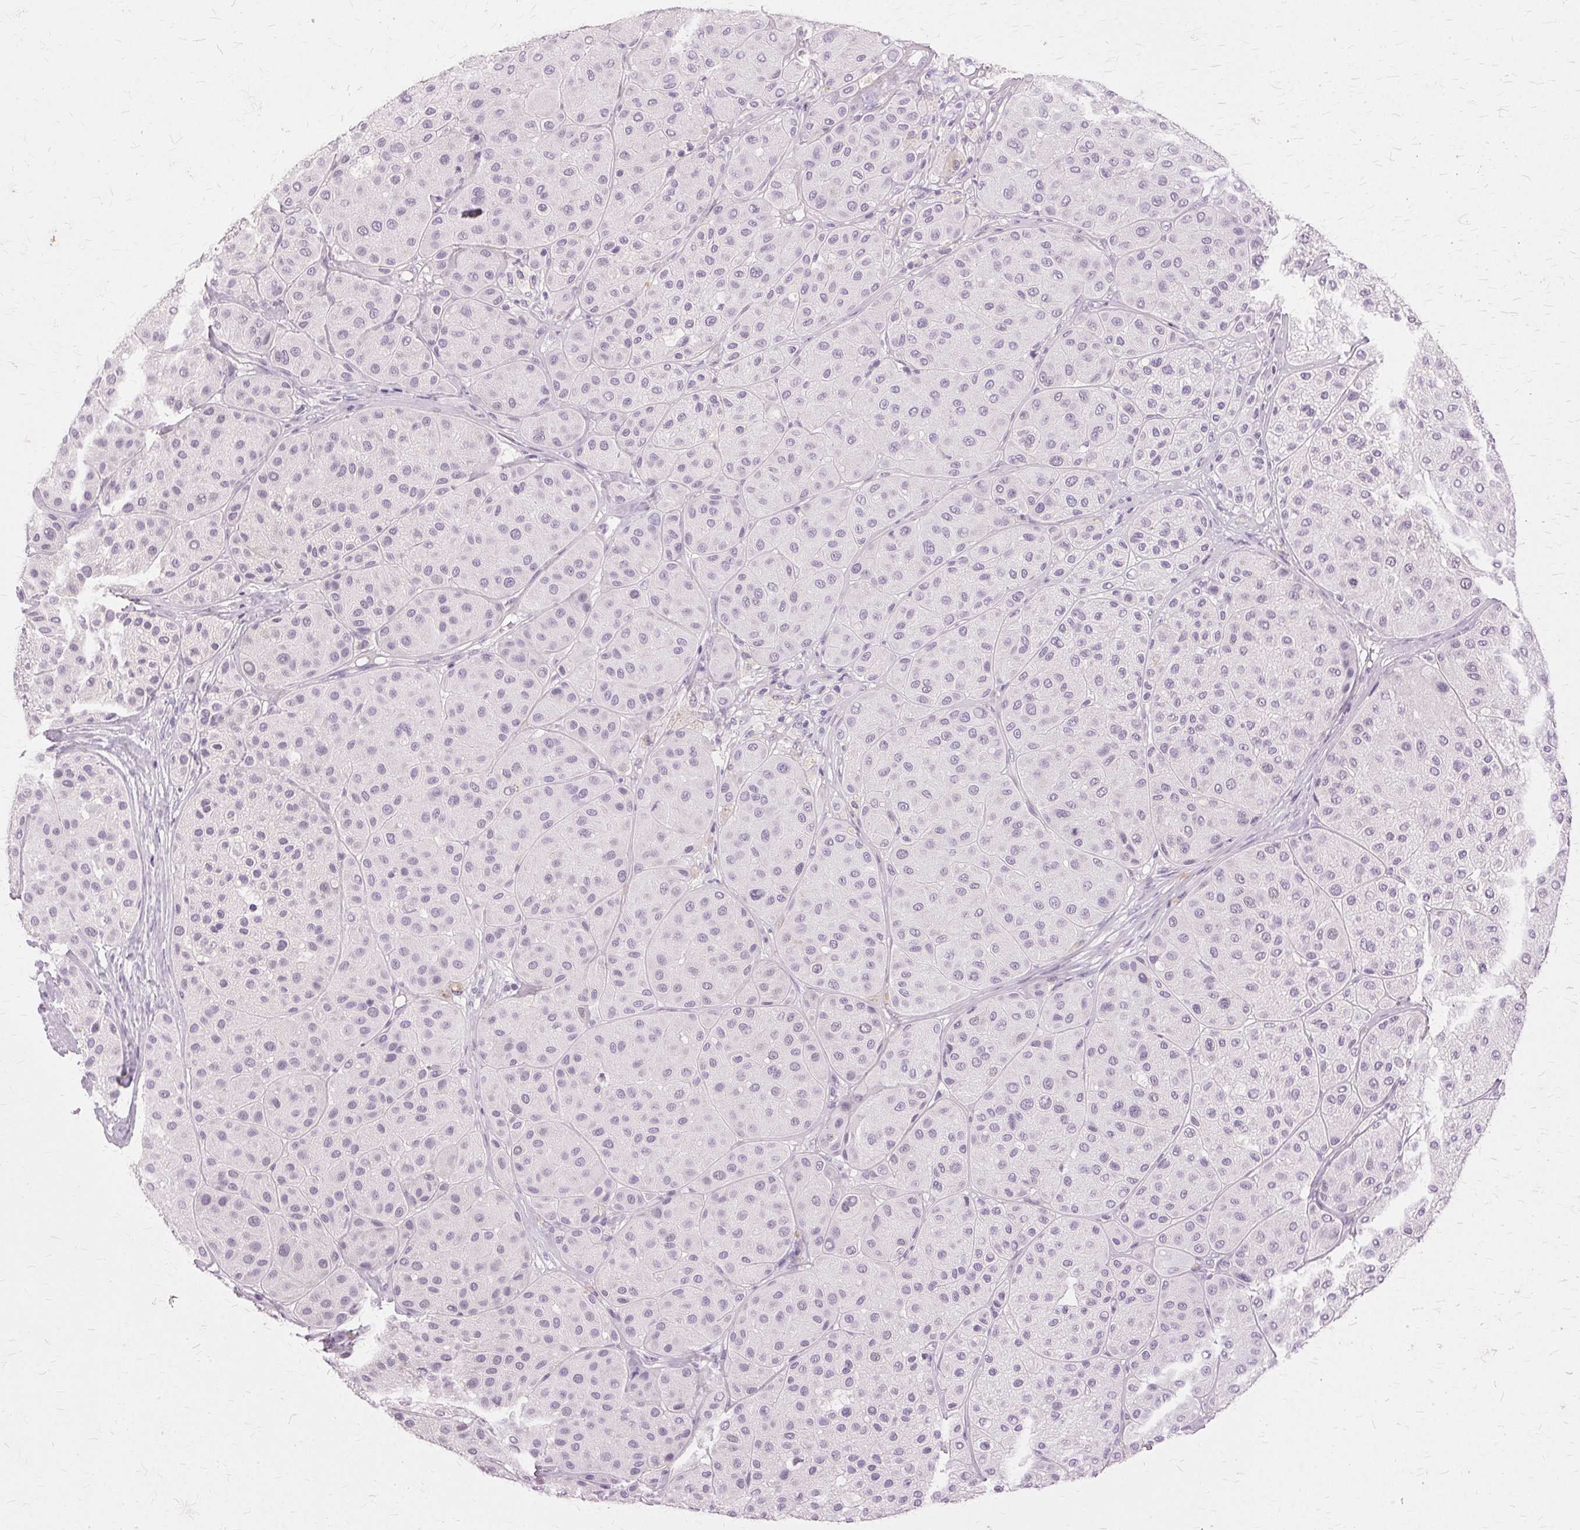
{"staining": {"intensity": "negative", "quantity": "none", "location": "none"}, "tissue": "melanoma", "cell_type": "Tumor cells", "image_type": "cancer", "snomed": [{"axis": "morphology", "description": "Malignant melanoma, Metastatic site"}, {"axis": "topography", "description": "Smooth muscle"}], "caption": "Immunohistochemical staining of malignant melanoma (metastatic site) displays no significant staining in tumor cells.", "gene": "SLC45A3", "patient": {"sex": "male", "age": 41}}